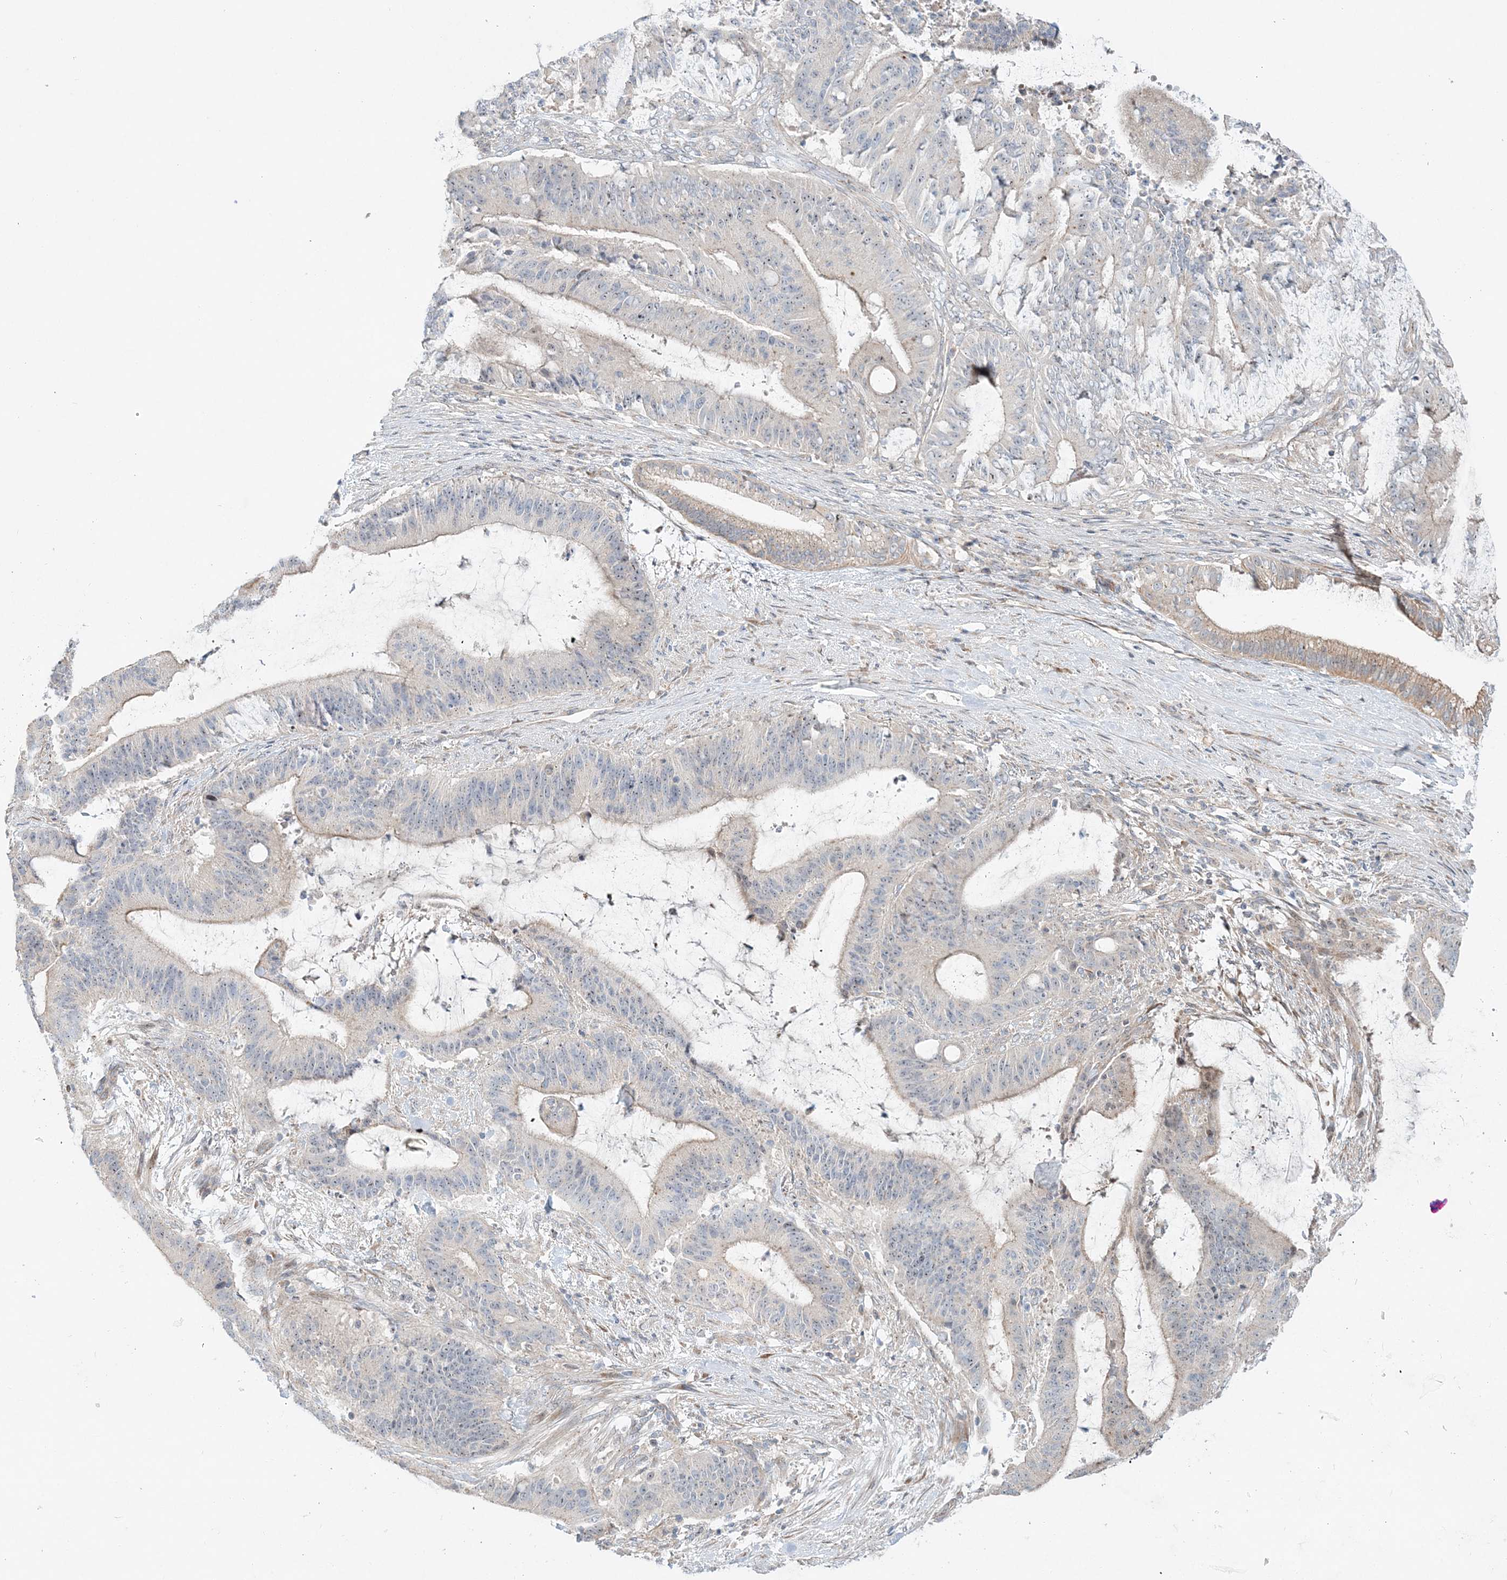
{"staining": {"intensity": "negative", "quantity": "none", "location": "none"}, "tissue": "liver cancer", "cell_type": "Tumor cells", "image_type": "cancer", "snomed": [{"axis": "morphology", "description": "Normal tissue, NOS"}, {"axis": "morphology", "description": "Cholangiocarcinoma"}, {"axis": "topography", "description": "Liver"}, {"axis": "topography", "description": "Peripheral nerve tissue"}], "caption": "Immunohistochemical staining of liver cholangiocarcinoma displays no significant expression in tumor cells.", "gene": "CXXC5", "patient": {"sex": "female", "age": 73}}